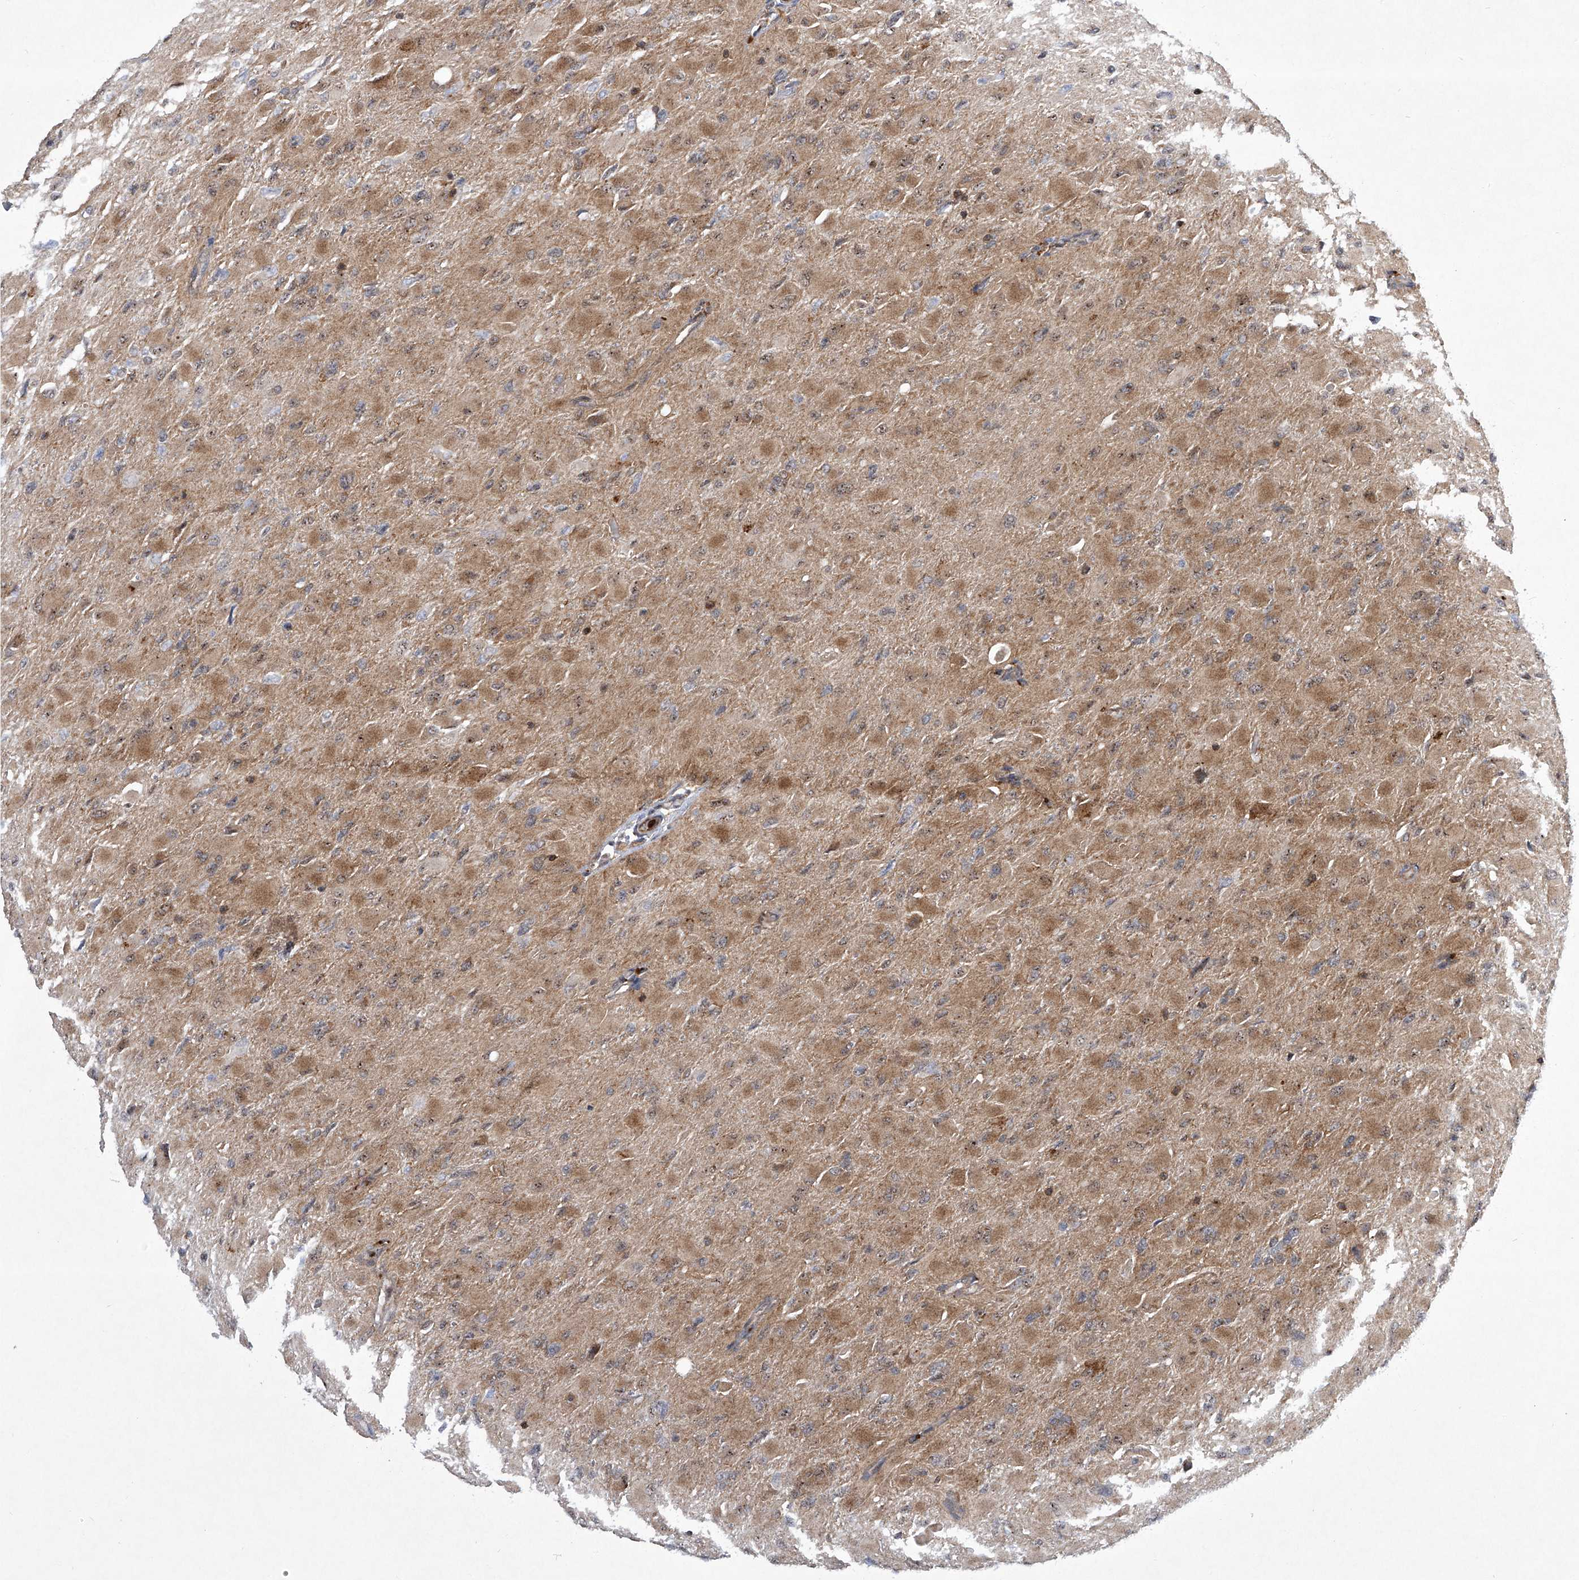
{"staining": {"intensity": "weak", "quantity": "25%-75%", "location": "cytoplasmic/membranous,nuclear"}, "tissue": "glioma", "cell_type": "Tumor cells", "image_type": "cancer", "snomed": [{"axis": "morphology", "description": "Glioma, malignant, High grade"}, {"axis": "topography", "description": "Cerebral cortex"}], "caption": "This is a micrograph of immunohistochemistry staining of glioma, which shows weak positivity in the cytoplasmic/membranous and nuclear of tumor cells.", "gene": "CISH", "patient": {"sex": "female", "age": 36}}